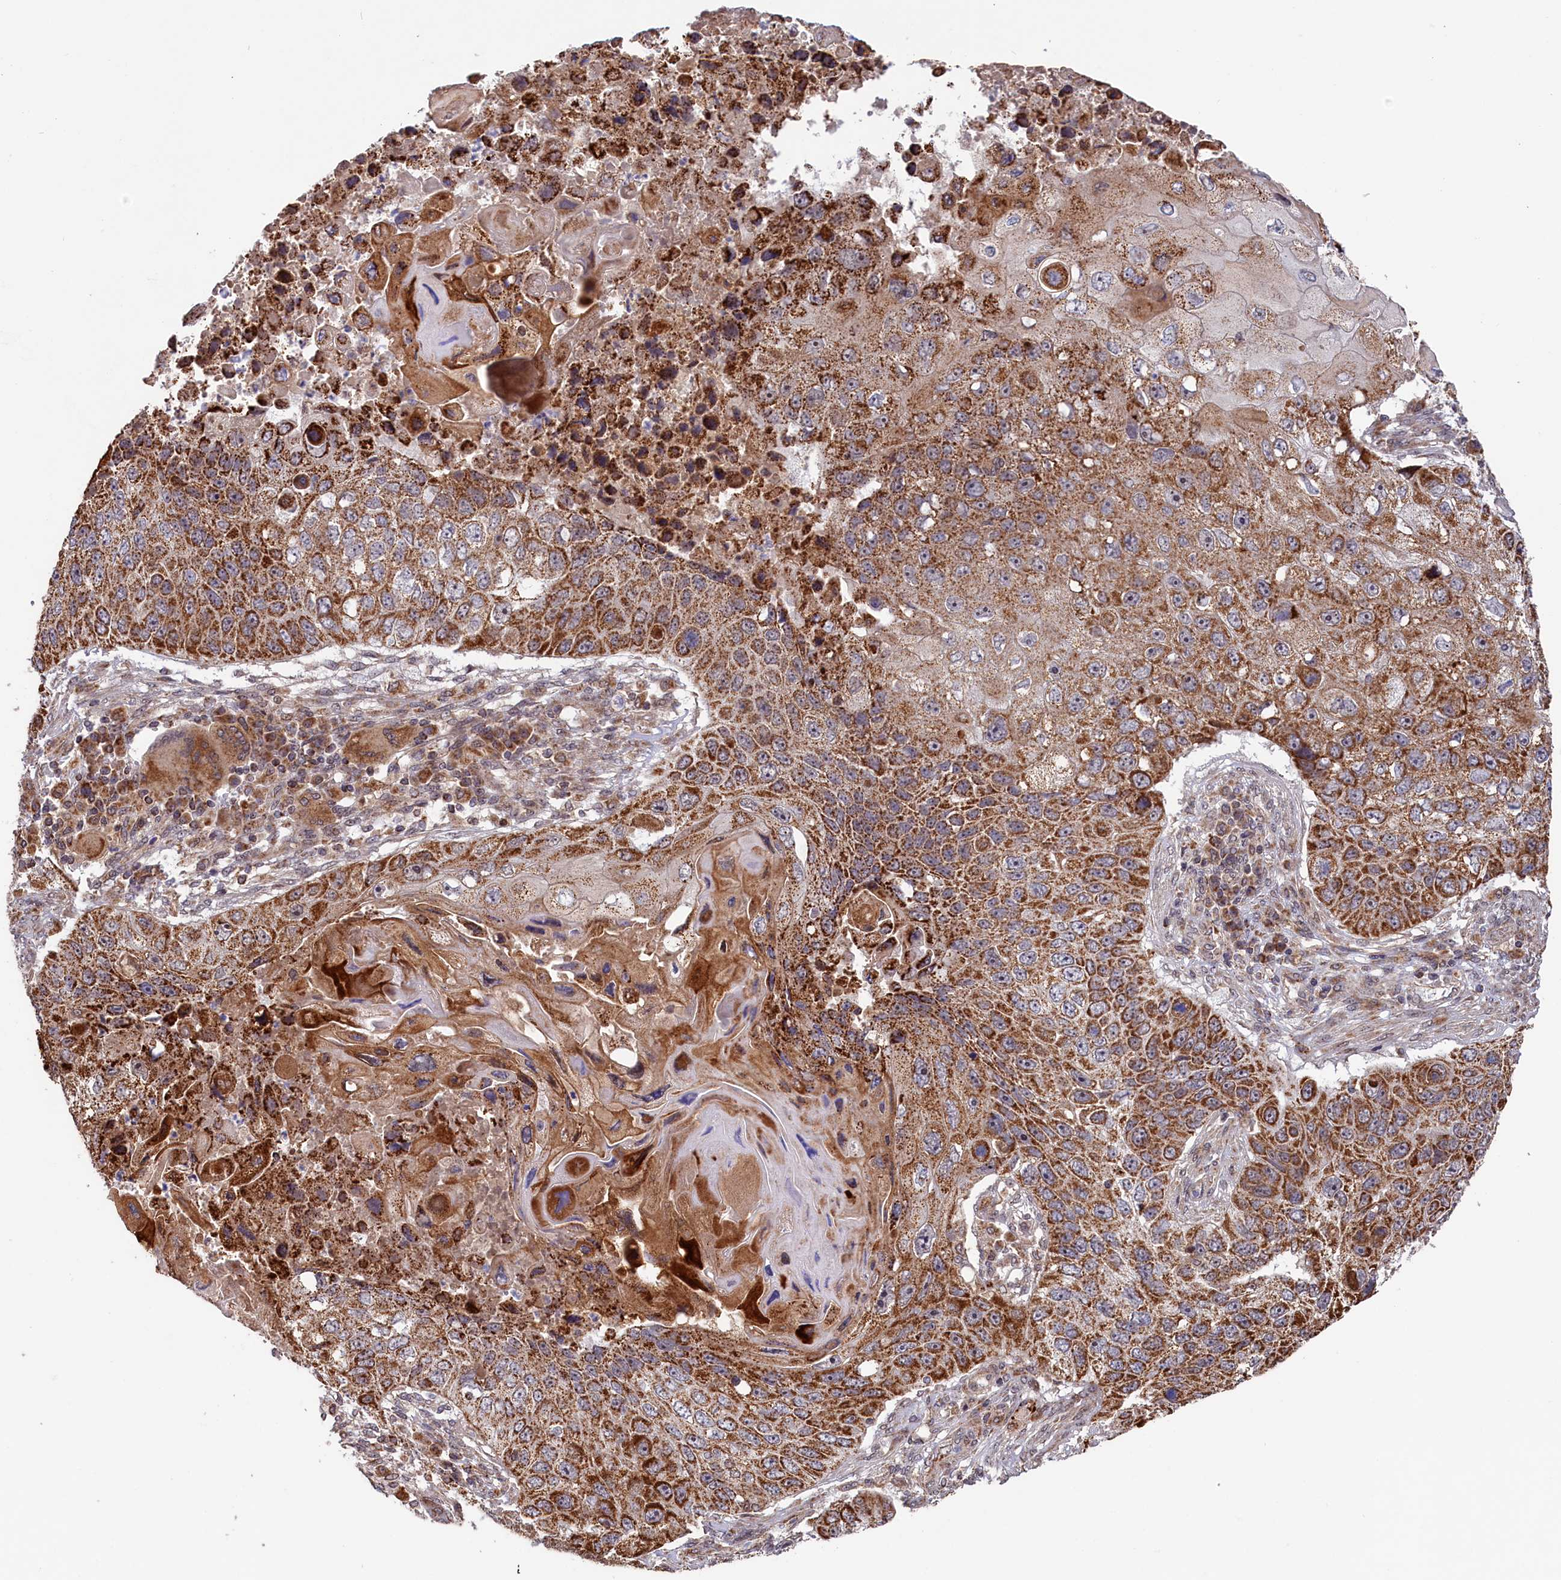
{"staining": {"intensity": "strong", "quantity": ">75%", "location": "cytoplasmic/membranous"}, "tissue": "lung cancer", "cell_type": "Tumor cells", "image_type": "cancer", "snomed": [{"axis": "morphology", "description": "Squamous cell carcinoma, NOS"}, {"axis": "topography", "description": "Lung"}], "caption": "An immunohistochemistry (IHC) image of neoplastic tissue is shown. Protein staining in brown labels strong cytoplasmic/membranous positivity in squamous cell carcinoma (lung) within tumor cells. (DAB (3,3'-diaminobenzidine) IHC with brightfield microscopy, high magnification).", "gene": "DUS3L", "patient": {"sex": "male", "age": 61}}